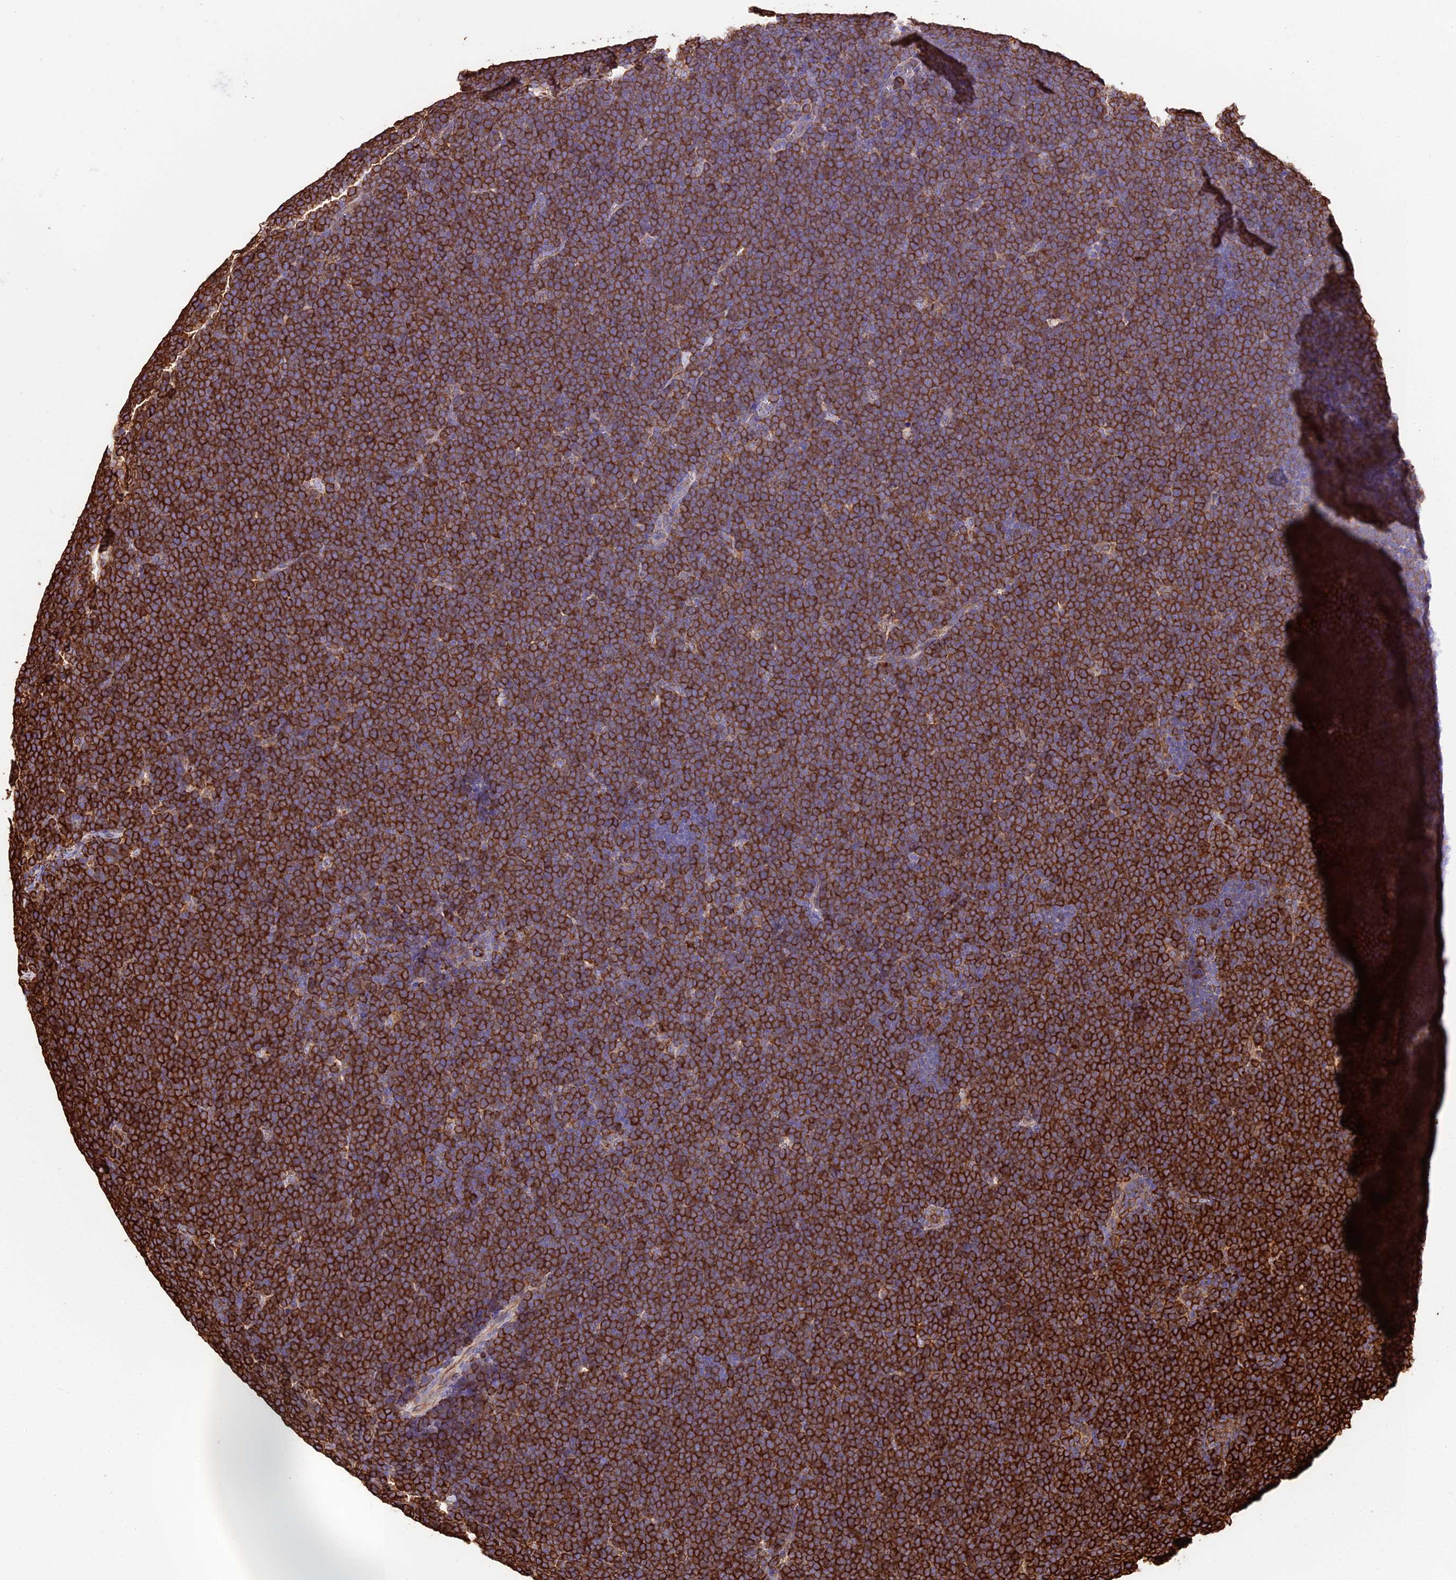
{"staining": {"intensity": "strong", "quantity": ">75%", "location": "cytoplasmic/membranous"}, "tissue": "lymphoma", "cell_type": "Tumor cells", "image_type": "cancer", "snomed": [{"axis": "morphology", "description": "Malignant lymphoma, non-Hodgkin's type, High grade"}, {"axis": "topography", "description": "Lymph node"}], "caption": "Lymphoma stained with a protein marker exhibits strong staining in tumor cells.", "gene": "TUBA3D", "patient": {"sex": "male", "age": 13}}